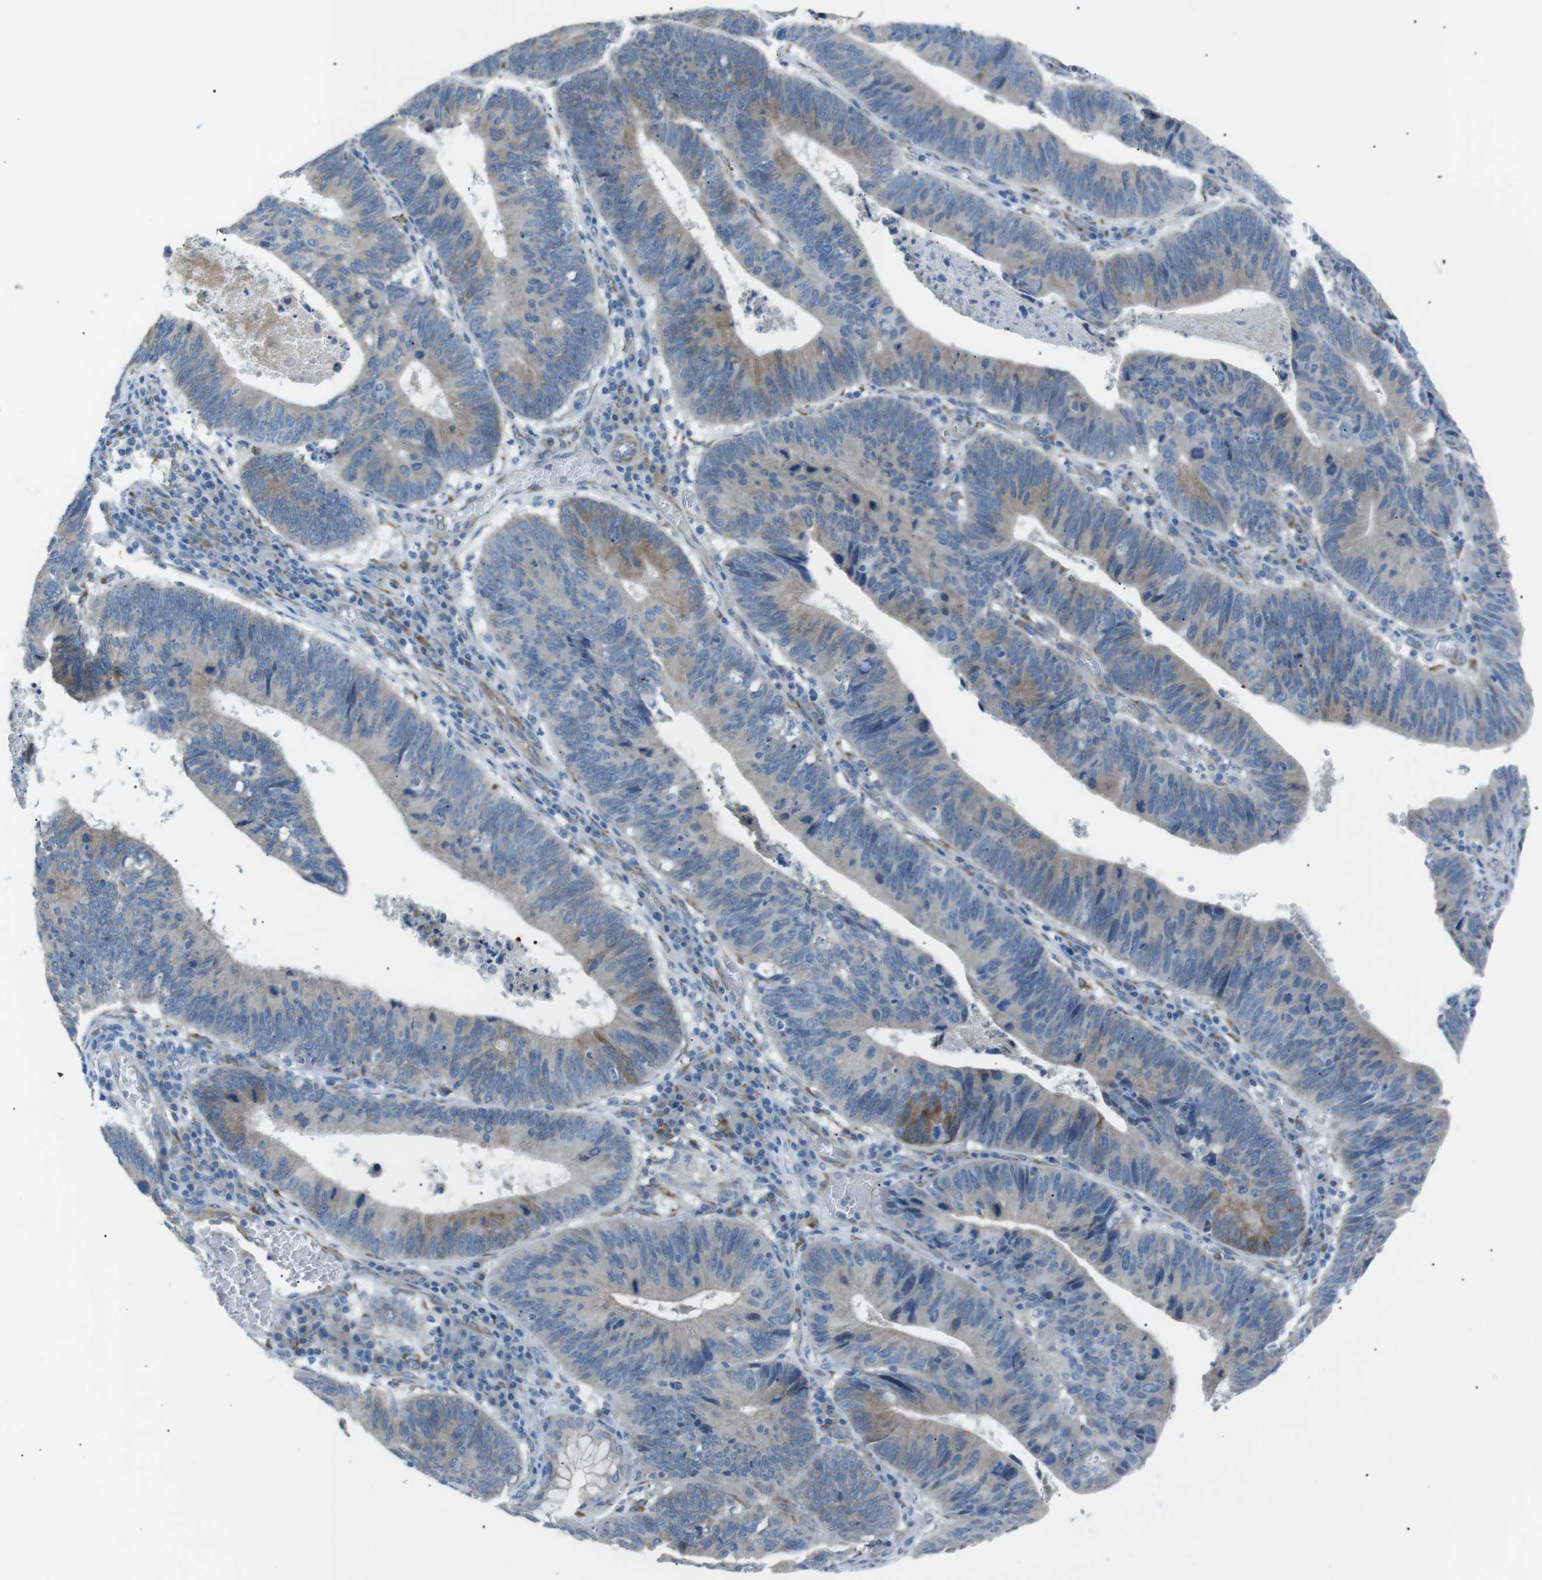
{"staining": {"intensity": "moderate", "quantity": "25%-75%", "location": "cytoplasmic/membranous"}, "tissue": "stomach cancer", "cell_type": "Tumor cells", "image_type": "cancer", "snomed": [{"axis": "morphology", "description": "Adenocarcinoma, NOS"}, {"axis": "topography", "description": "Stomach"}], "caption": "About 25%-75% of tumor cells in stomach adenocarcinoma demonstrate moderate cytoplasmic/membranous protein positivity as visualized by brown immunohistochemical staining.", "gene": "MTARC2", "patient": {"sex": "male", "age": 59}}